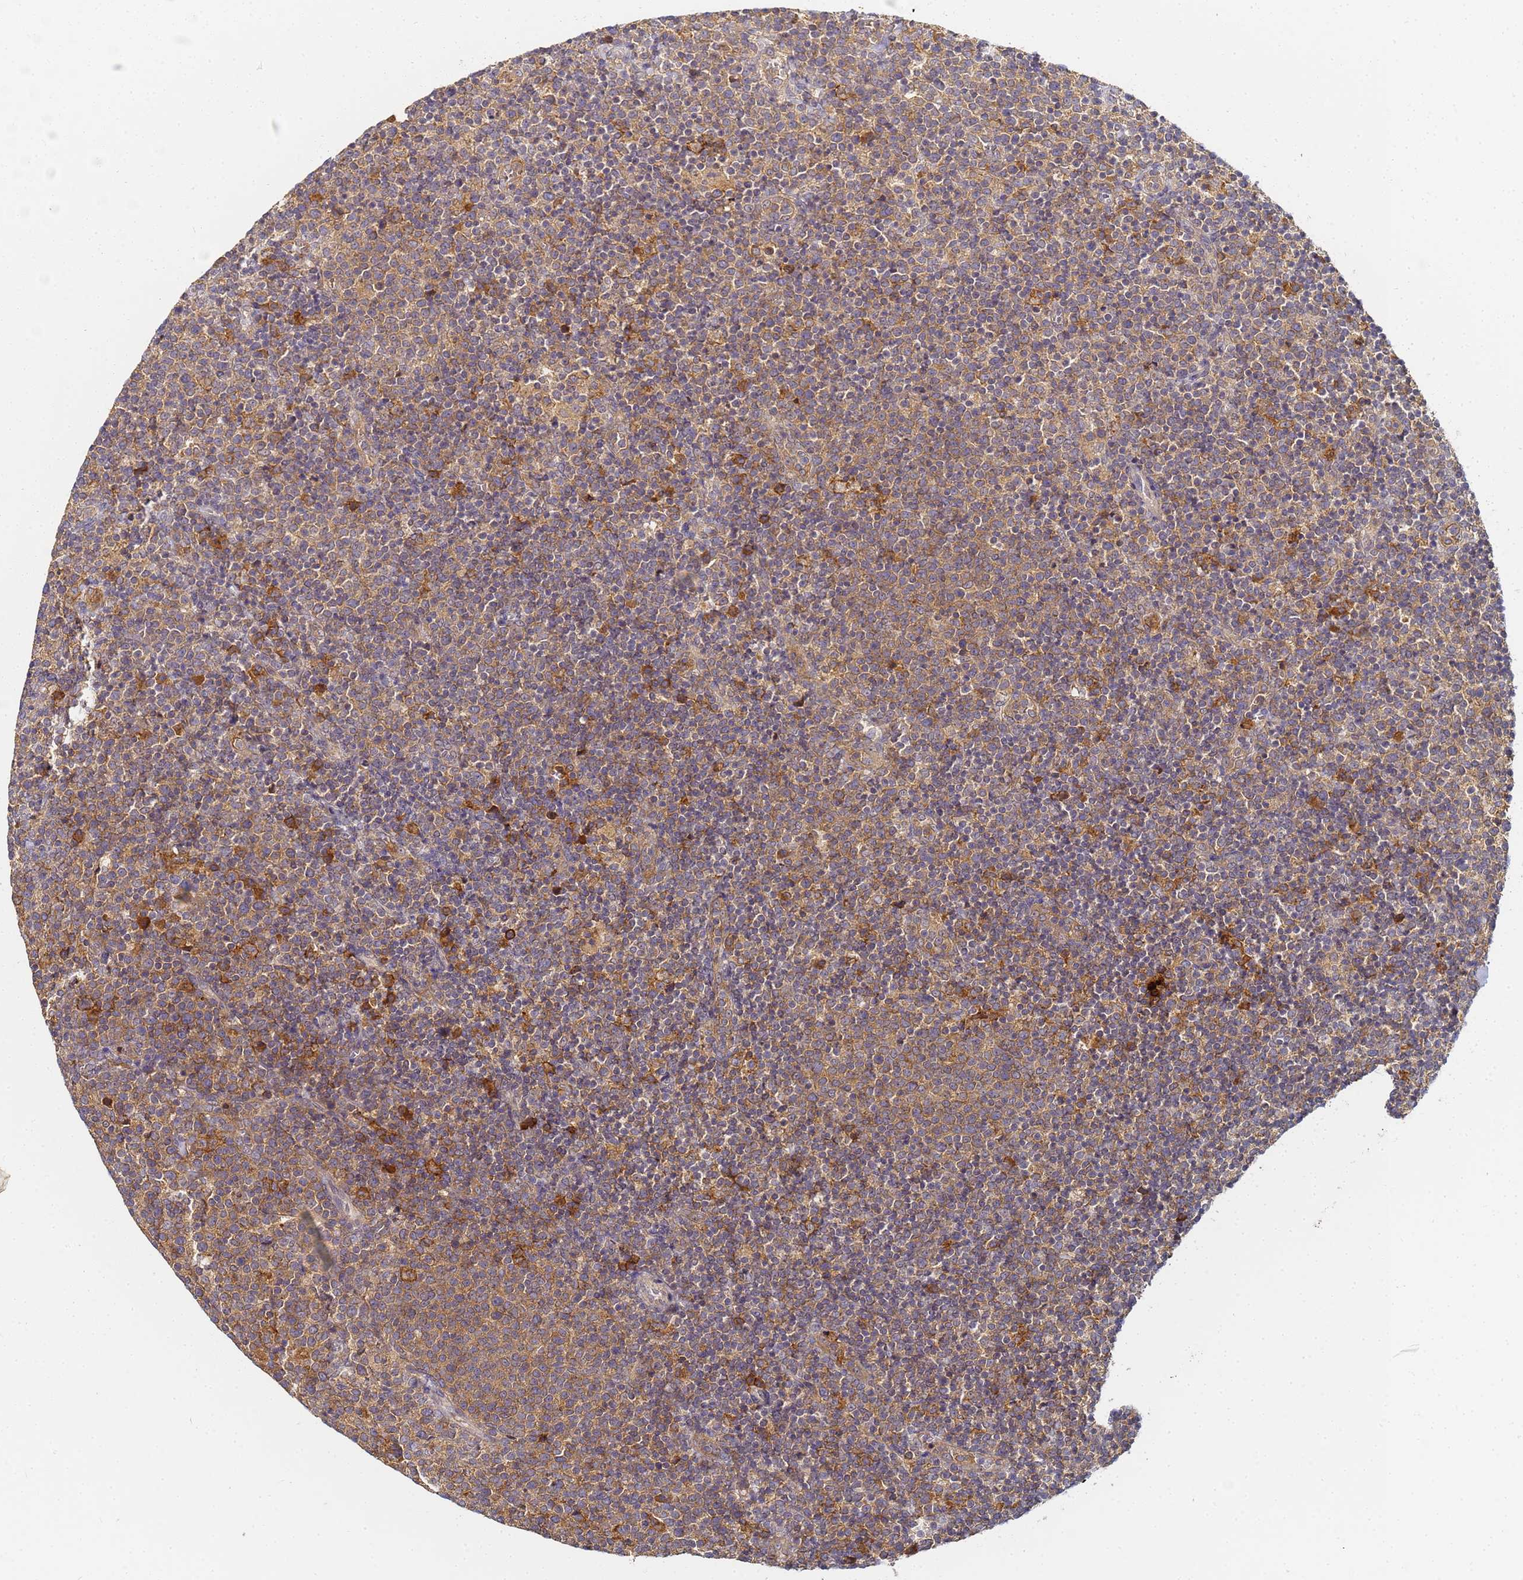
{"staining": {"intensity": "moderate", "quantity": ">75%", "location": "cytoplasmic/membranous"}, "tissue": "lymphoma", "cell_type": "Tumor cells", "image_type": "cancer", "snomed": [{"axis": "morphology", "description": "Malignant lymphoma, non-Hodgkin's type, High grade"}, {"axis": "topography", "description": "Lymph node"}], "caption": "IHC photomicrograph of neoplastic tissue: human malignant lymphoma, non-Hodgkin's type (high-grade) stained using immunohistochemistry (IHC) displays medium levels of moderate protein expression localized specifically in the cytoplasmic/membranous of tumor cells, appearing as a cytoplasmic/membranous brown color.", "gene": "LRRC69", "patient": {"sex": "male", "age": 61}}